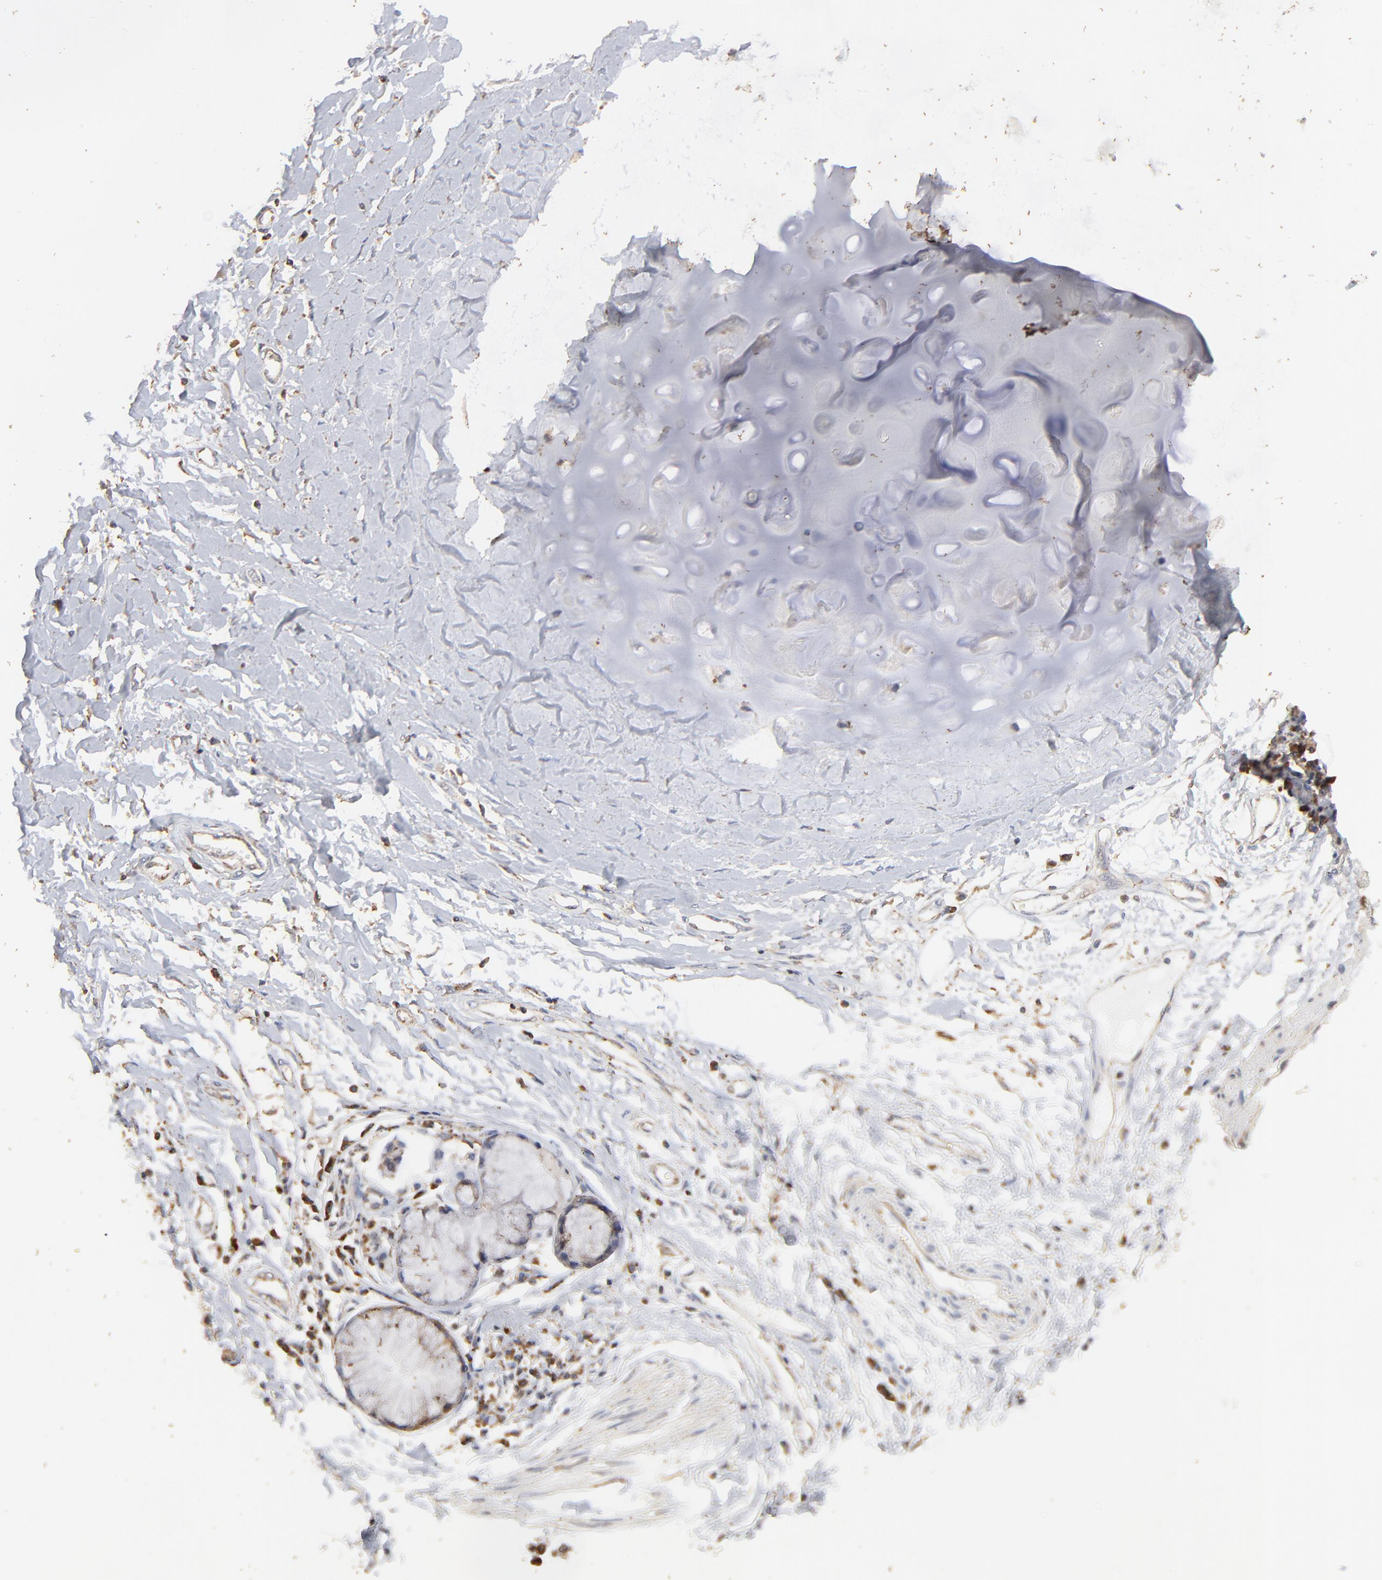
{"staining": {"intensity": "negative", "quantity": "none", "location": "none"}, "tissue": "adipose tissue", "cell_type": "Adipocytes", "image_type": "normal", "snomed": [{"axis": "morphology", "description": "Normal tissue, NOS"}, {"axis": "morphology", "description": "Adenocarcinoma, NOS"}, {"axis": "topography", "description": "Cartilage tissue"}, {"axis": "topography", "description": "Bronchus"}, {"axis": "topography", "description": "Lung"}], "caption": "High power microscopy histopathology image of an IHC micrograph of unremarkable adipose tissue, revealing no significant staining in adipocytes. (Brightfield microscopy of DAB (3,3'-diaminobenzidine) immunohistochemistry at high magnification).", "gene": "RNF213", "patient": {"sex": "female", "age": 67}}